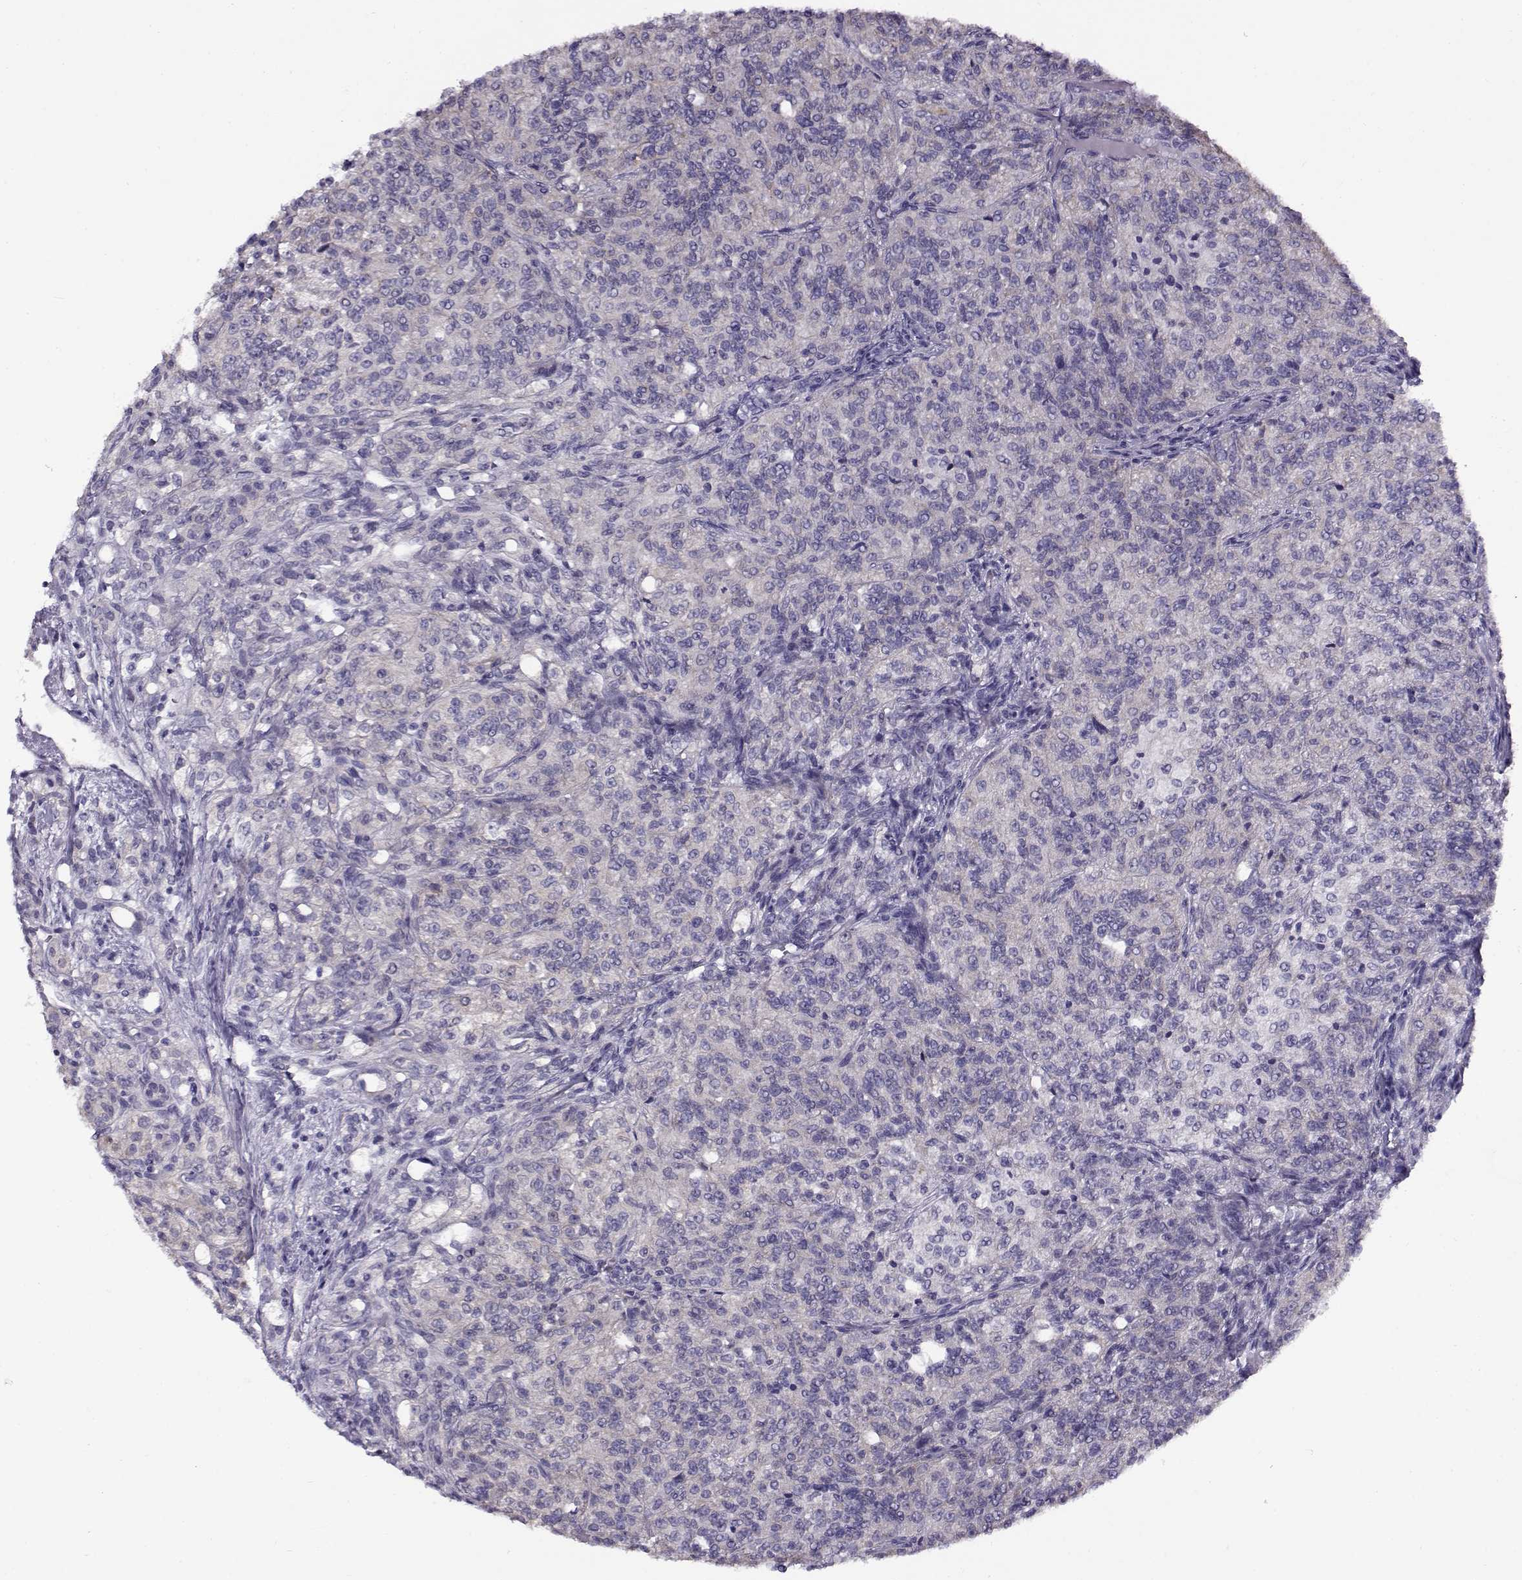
{"staining": {"intensity": "negative", "quantity": "none", "location": "none"}, "tissue": "renal cancer", "cell_type": "Tumor cells", "image_type": "cancer", "snomed": [{"axis": "morphology", "description": "Adenocarcinoma, NOS"}, {"axis": "topography", "description": "Kidney"}], "caption": "Immunohistochemistry (IHC) photomicrograph of human renal cancer (adenocarcinoma) stained for a protein (brown), which exhibits no staining in tumor cells. (Brightfield microscopy of DAB IHC at high magnification).", "gene": "FEZF1", "patient": {"sex": "female", "age": 63}}